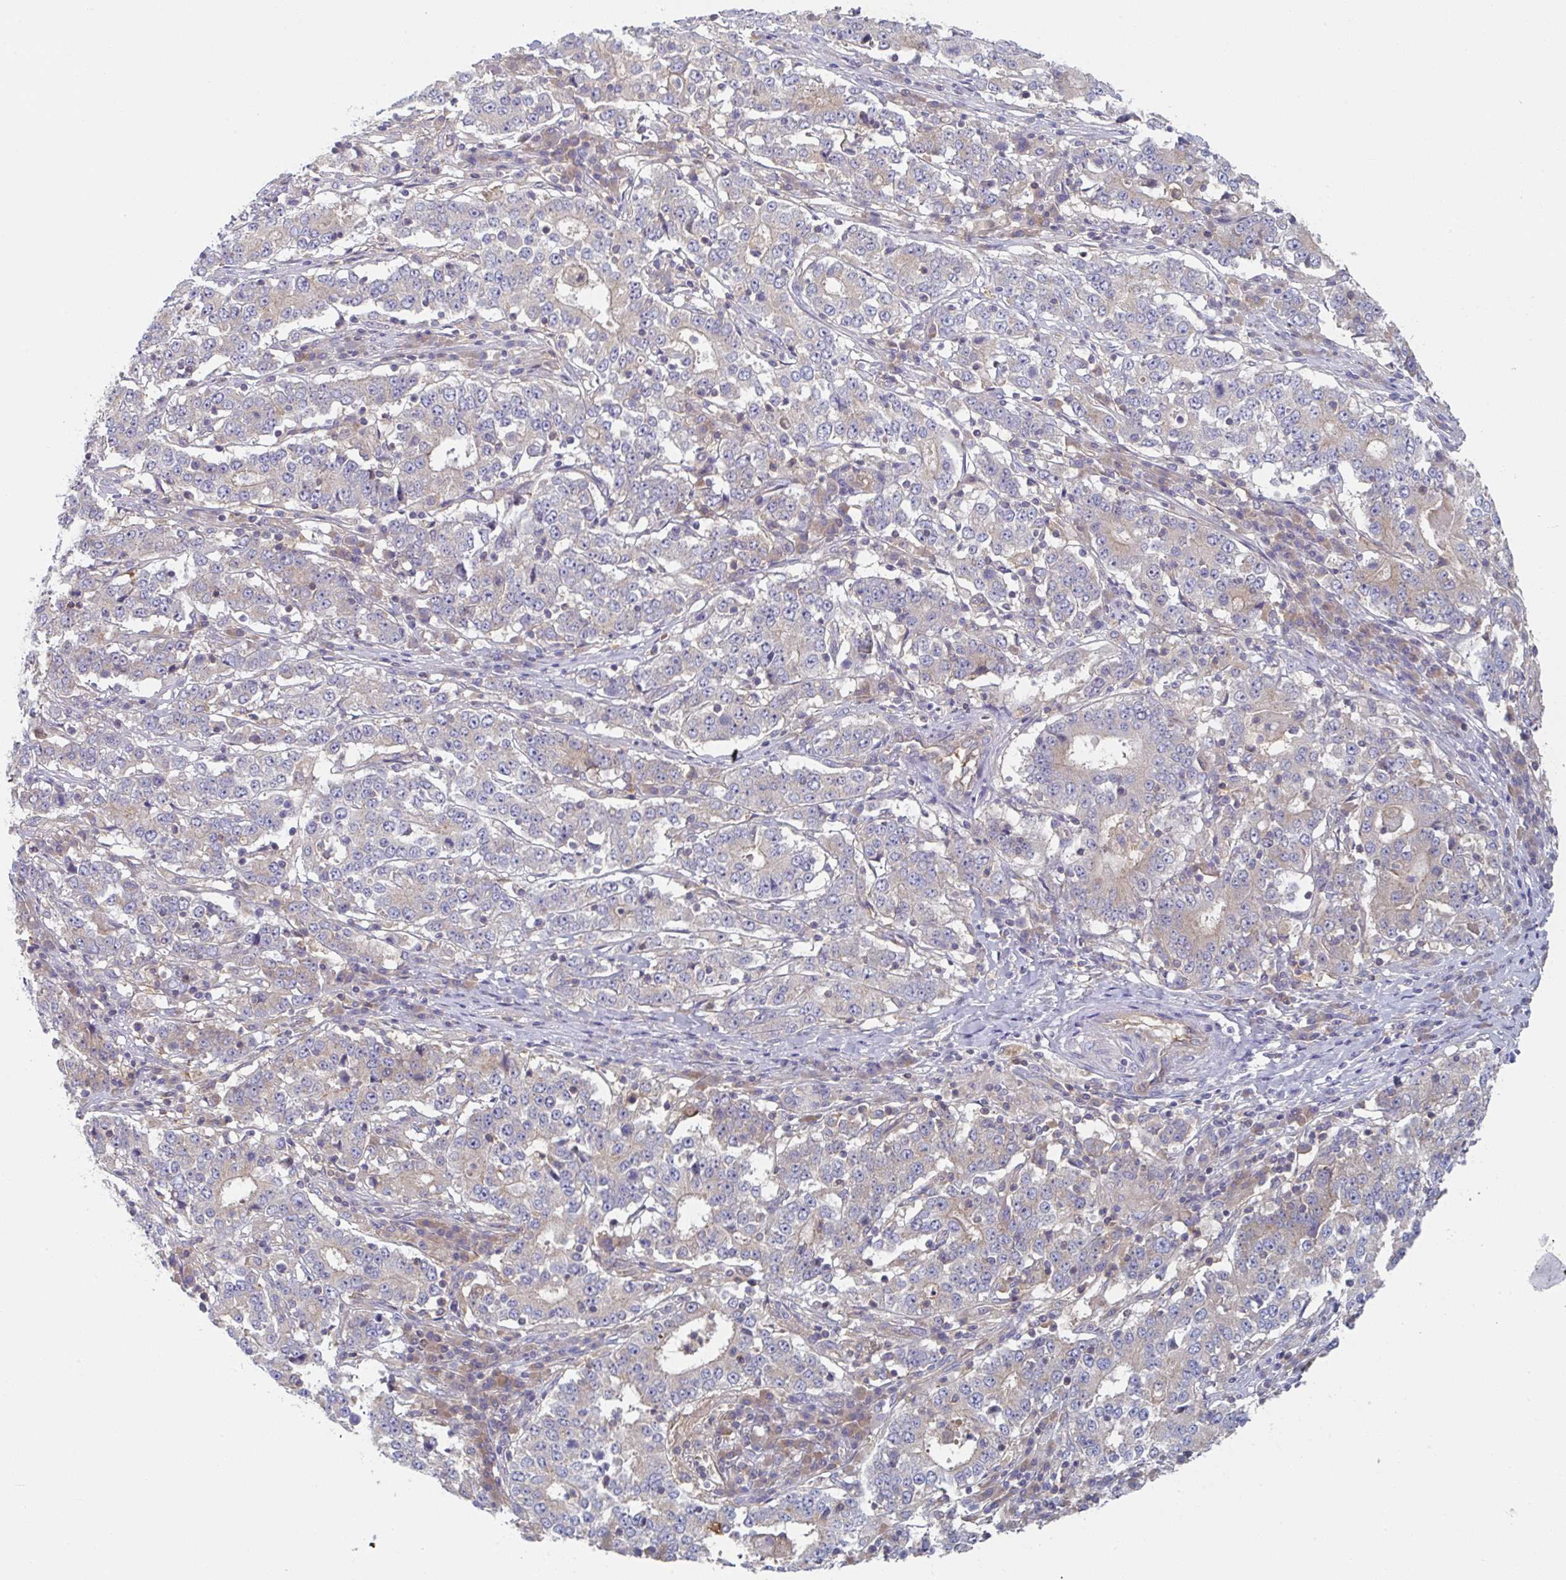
{"staining": {"intensity": "weak", "quantity": "25%-75%", "location": "cytoplasmic/membranous"}, "tissue": "stomach cancer", "cell_type": "Tumor cells", "image_type": "cancer", "snomed": [{"axis": "morphology", "description": "Adenocarcinoma, NOS"}, {"axis": "topography", "description": "Stomach"}], "caption": "IHC staining of stomach adenocarcinoma, which reveals low levels of weak cytoplasmic/membranous expression in about 25%-75% of tumor cells indicating weak cytoplasmic/membranous protein staining. The staining was performed using DAB (brown) for protein detection and nuclei were counterstained in hematoxylin (blue).", "gene": "AMPD2", "patient": {"sex": "male", "age": 59}}